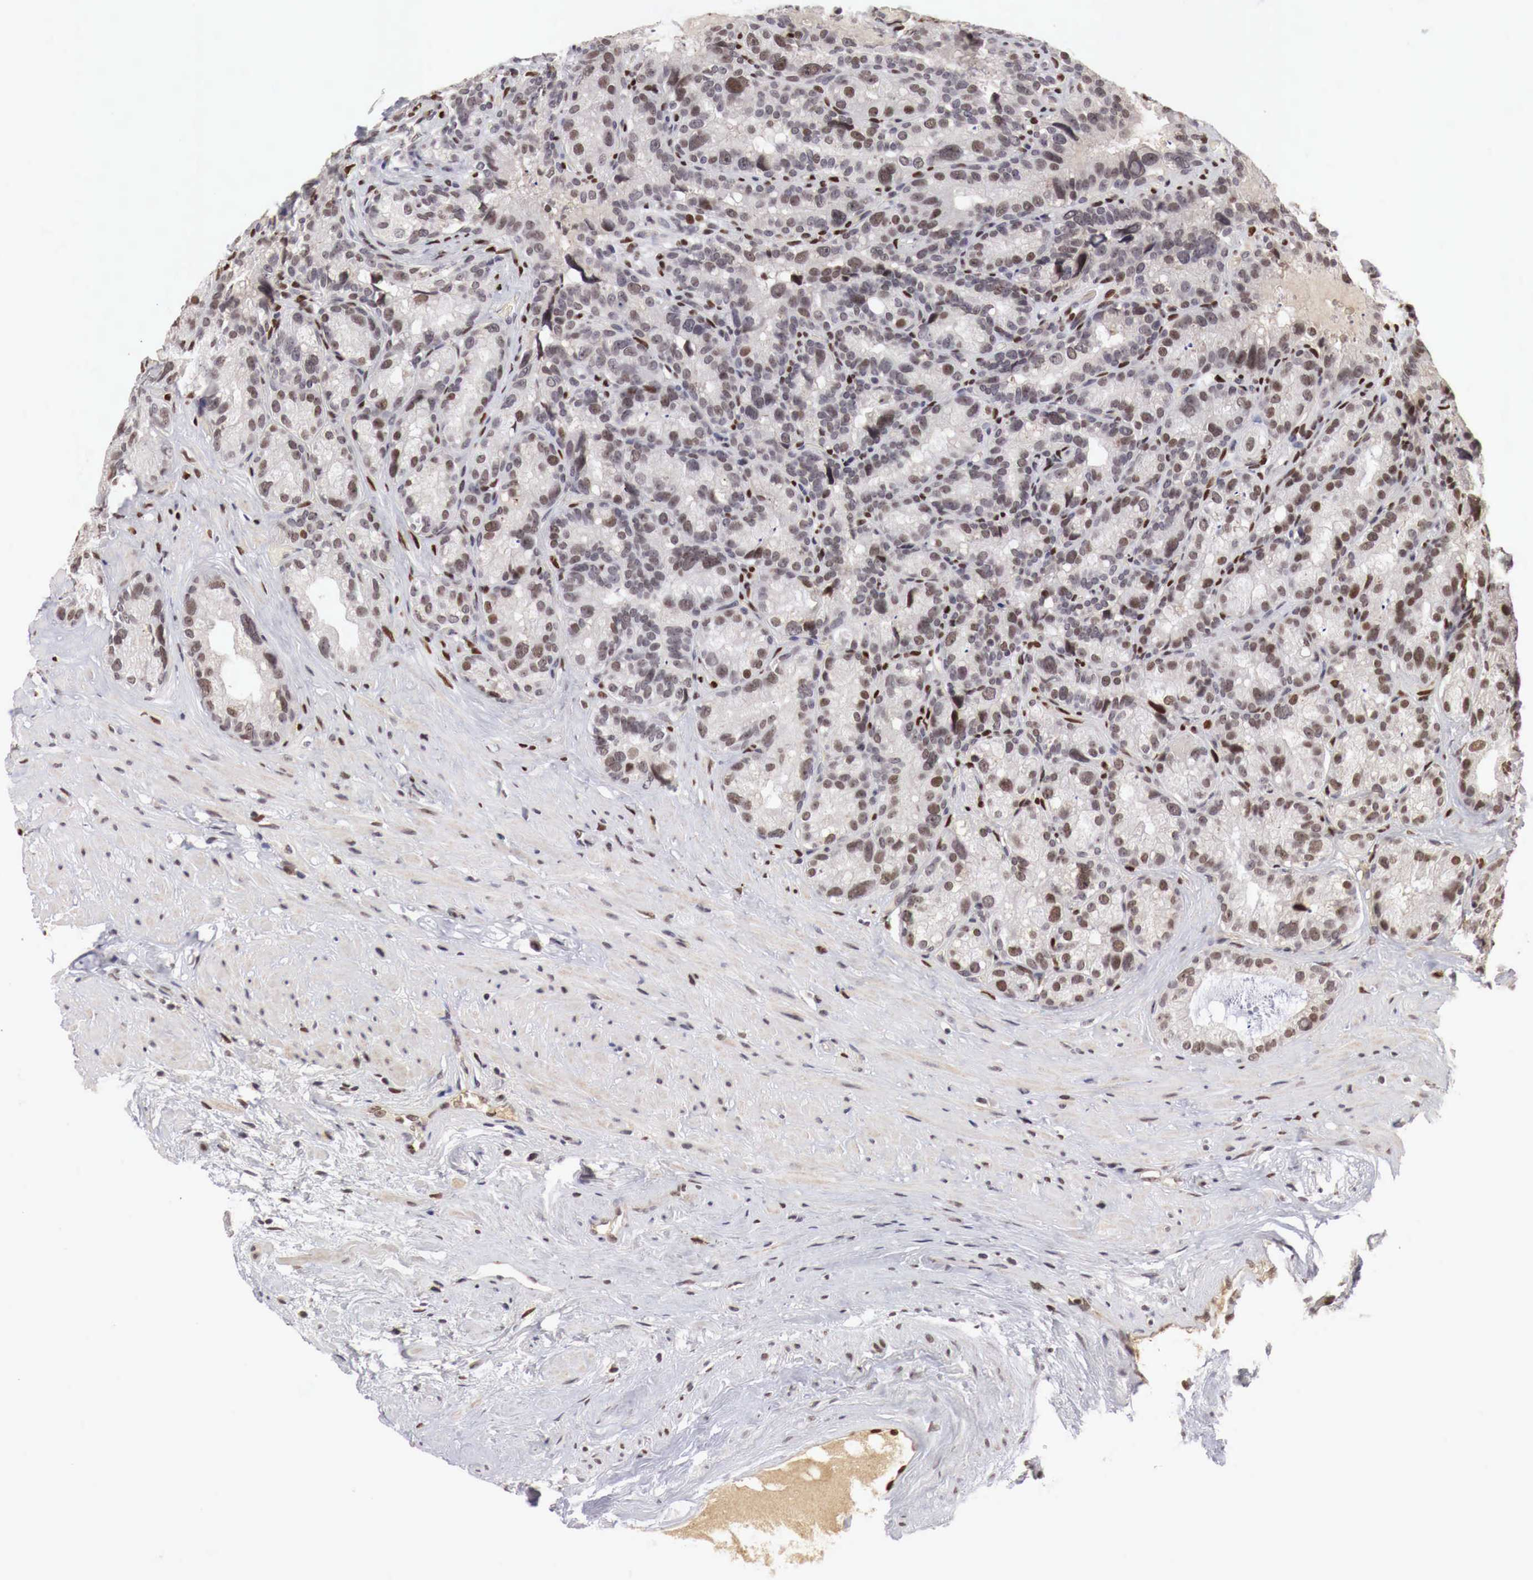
{"staining": {"intensity": "moderate", "quantity": "25%-75%", "location": "nuclear"}, "tissue": "seminal vesicle", "cell_type": "Glandular cells", "image_type": "normal", "snomed": [{"axis": "morphology", "description": "Normal tissue, NOS"}, {"axis": "topography", "description": "Seminal veicle"}], "caption": "High-magnification brightfield microscopy of unremarkable seminal vesicle stained with DAB (brown) and counterstained with hematoxylin (blue). glandular cells exhibit moderate nuclear staining is identified in approximately25%-75% of cells. The staining was performed using DAB to visualize the protein expression in brown, while the nuclei were stained in blue with hematoxylin (Magnification: 20x).", "gene": "DACH2", "patient": {"sex": "male", "age": 63}}